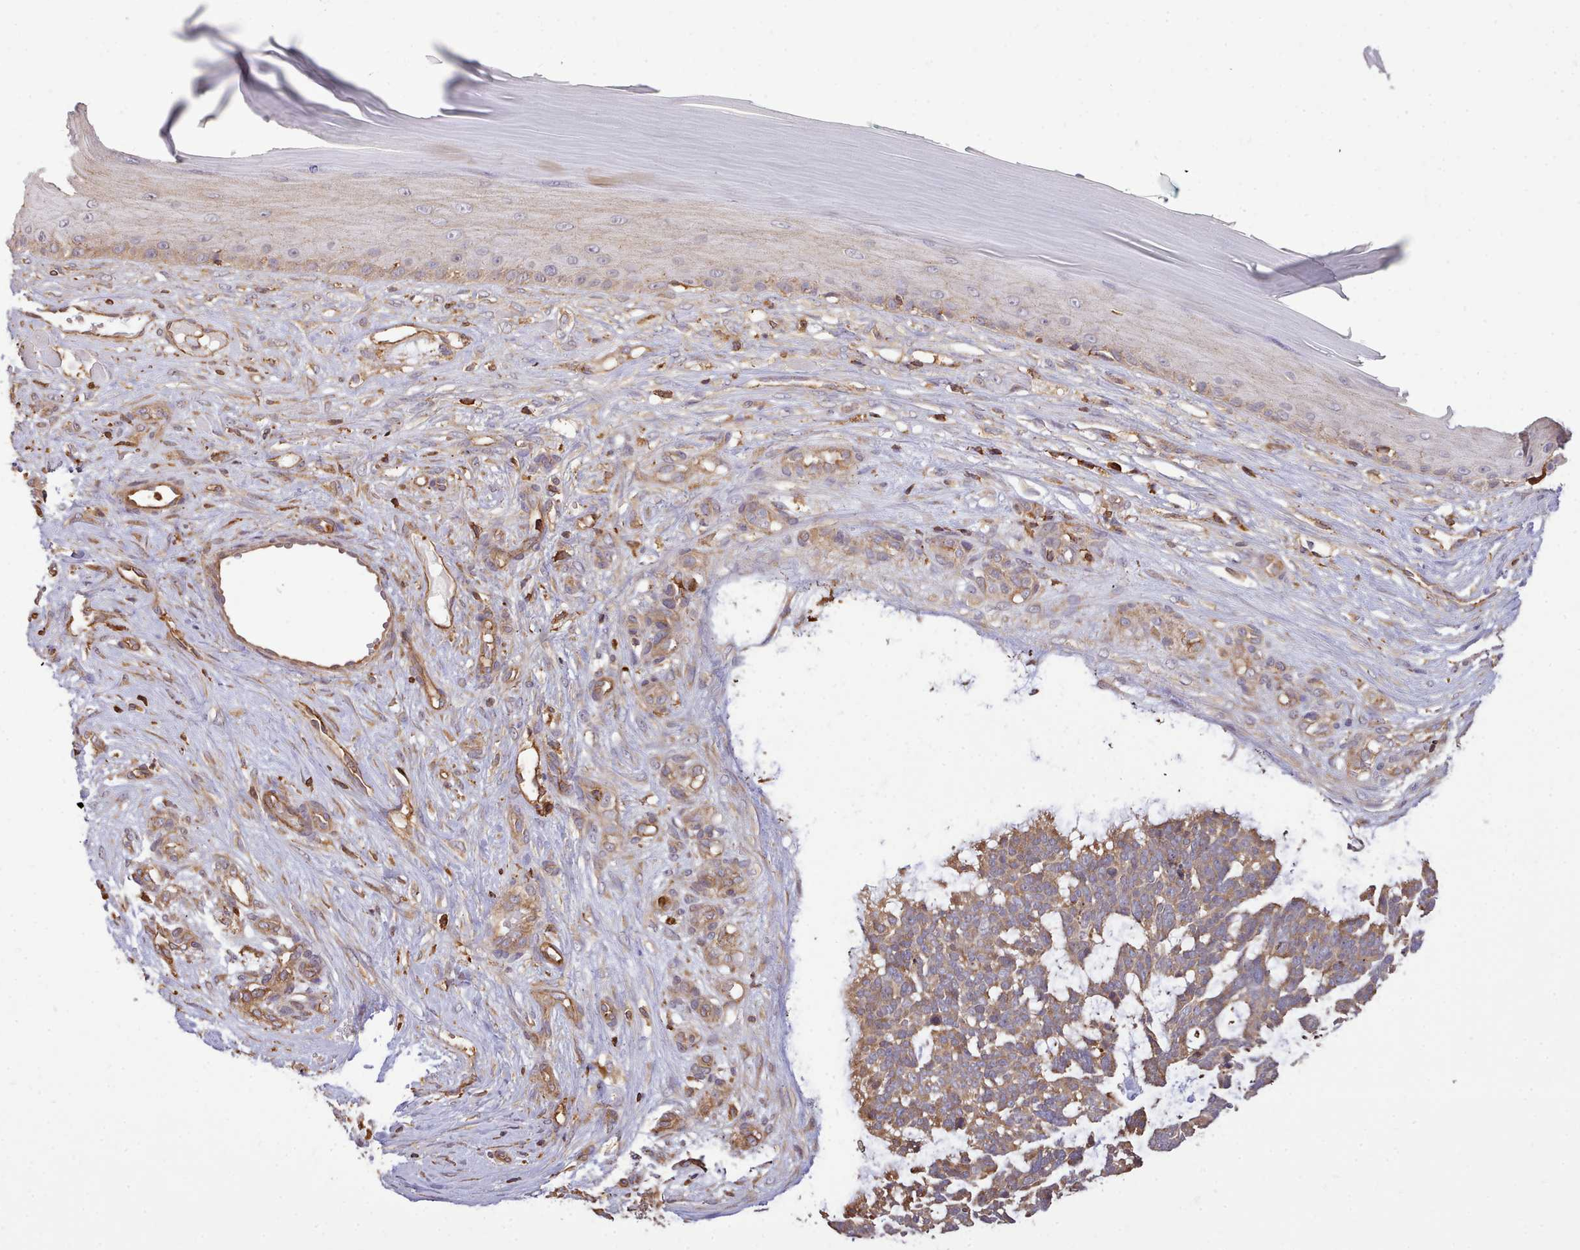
{"staining": {"intensity": "moderate", "quantity": "25%-75%", "location": "cytoplasmic/membranous"}, "tissue": "skin cancer", "cell_type": "Tumor cells", "image_type": "cancer", "snomed": [{"axis": "morphology", "description": "Basal cell carcinoma"}, {"axis": "topography", "description": "Skin"}], "caption": "Immunohistochemistry (IHC) micrograph of neoplastic tissue: skin basal cell carcinoma stained using immunohistochemistry displays medium levels of moderate protein expression localized specifically in the cytoplasmic/membranous of tumor cells, appearing as a cytoplasmic/membranous brown color.", "gene": "CAPZA1", "patient": {"sex": "male", "age": 88}}